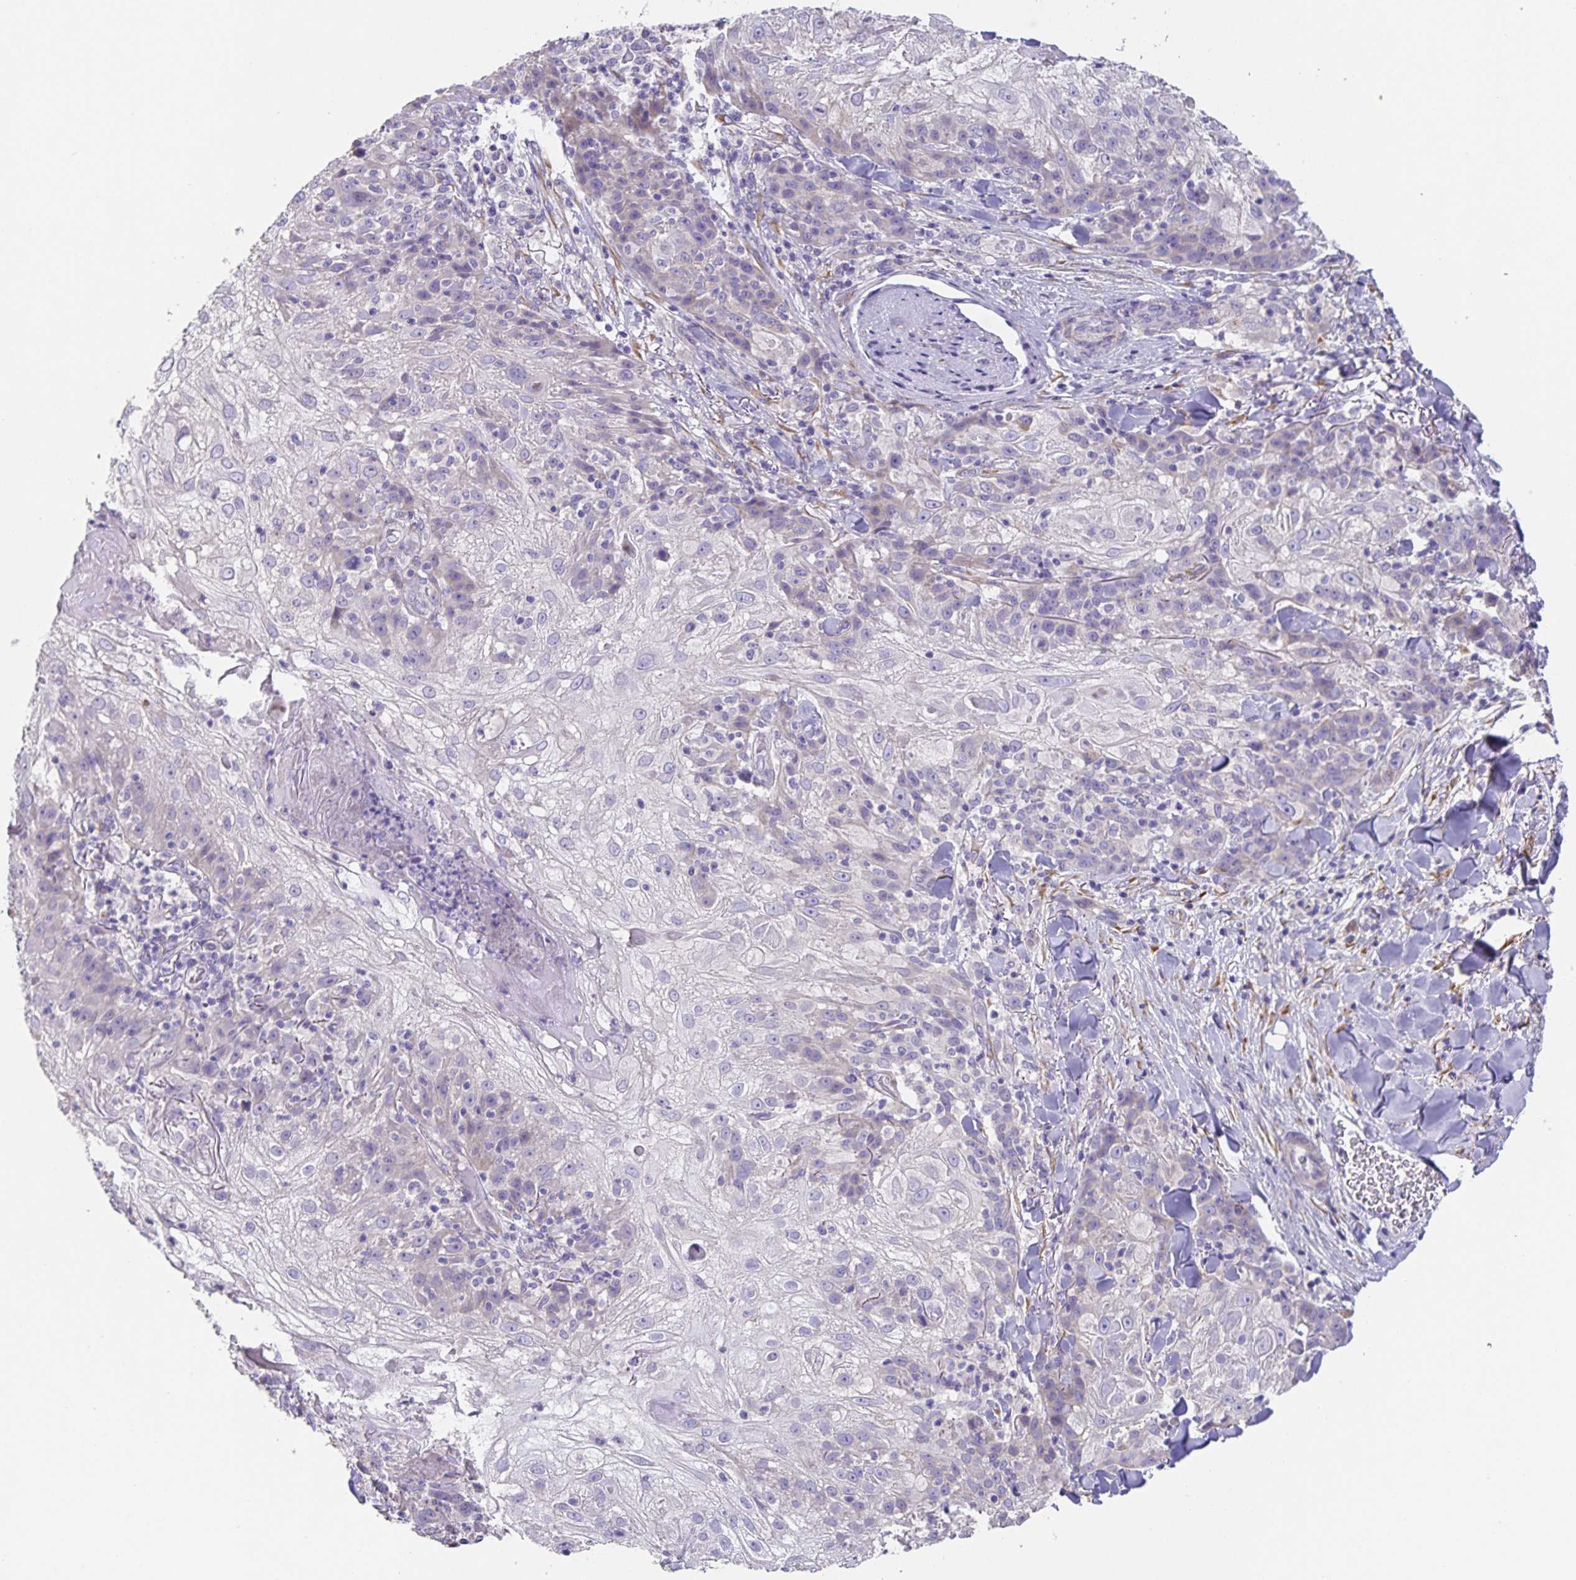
{"staining": {"intensity": "negative", "quantity": "none", "location": "none"}, "tissue": "skin cancer", "cell_type": "Tumor cells", "image_type": "cancer", "snomed": [{"axis": "morphology", "description": "Normal tissue, NOS"}, {"axis": "morphology", "description": "Squamous cell carcinoma, NOS"}, {"axis": "topography", "description": "Skin"}], "caption": "Immunohistochemistry of human skin squamous cell carcinoma shows no expression in tumor cells.", "gene": "PRR36", "patient": {"sex": "female", "age": 83}}